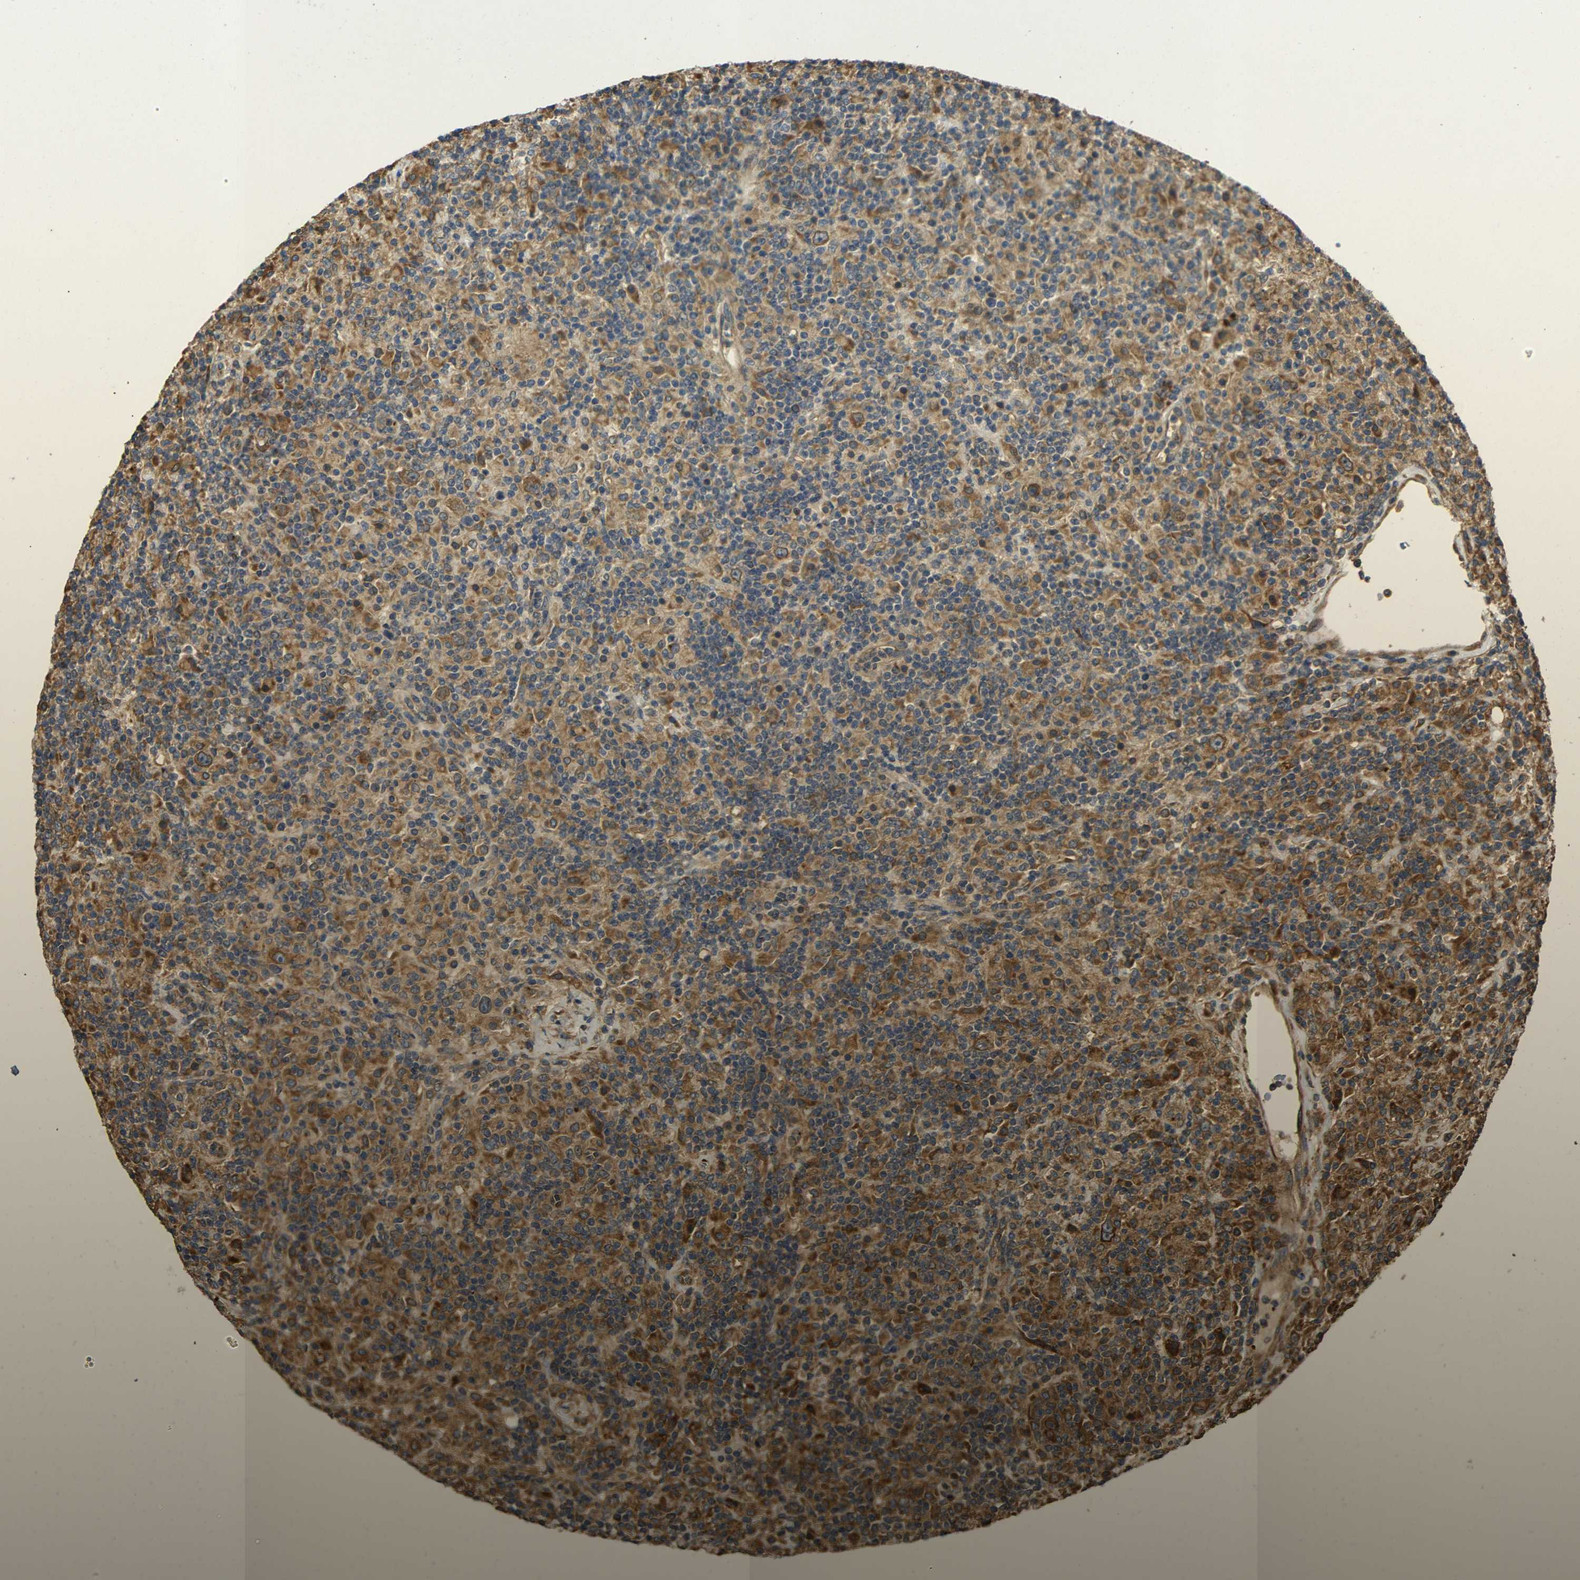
{"staining": {"intensity": "strong", "quantity": ">75%", "location": "cytoplasmic/membranous"}, "tissue": "lymphoma", "cell_type": "Tumor cells", "image_type": "cancer", "snomed": [{"axis": "morphology", "description": "Hodgkin's disease, NOS"}, {"axis": "topography", "description": "Lymph node"}], "caption": "Strong cytoplasmic/membranous protein staining is appreciated in approximately >75% of tumor cells in Hodgkin's disease.", "gene": "EIF2S1", "patient": {"sex": "male", "age": 70}}